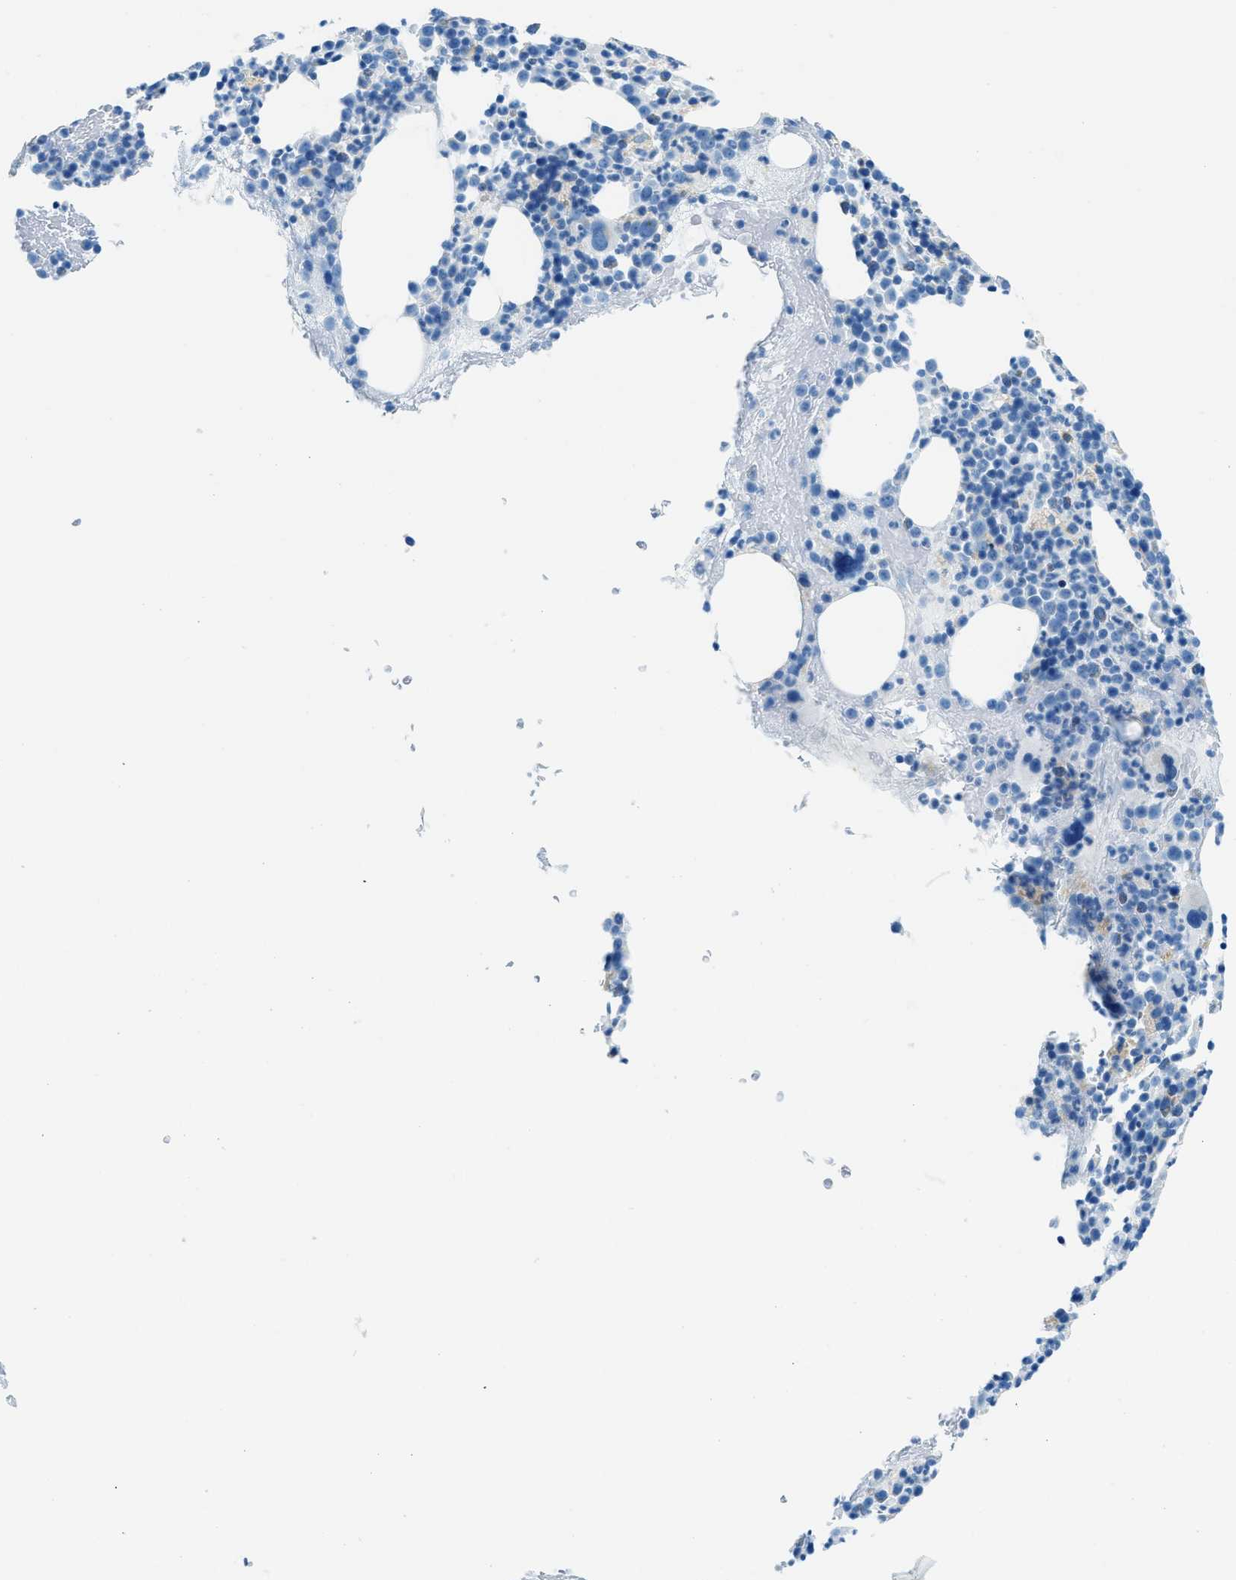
{"staining": {"intensity": "negative", "quantity": "none", "location": "none"}, "tissue": "bone marrow", "cell_type": "Hematopoietic cells", "image_type": "normal", "snomed": [{"axis": "morphology", "description": "Normal tissue, NOS"}, {"axis": "morphology", "description": "Inflammation, NOS"}, {"axis": "topography", "description": "Bone marrow"}], "caption": "Bone marrow was stained to show a protein in brown. There is no significant positivity in hematopoietic cells. (DAB immunohistochemistry (IHC) with hematoxylin counter stain).", "gene": "C21orf62", "patient": {"sex": "male", "age": 73}}